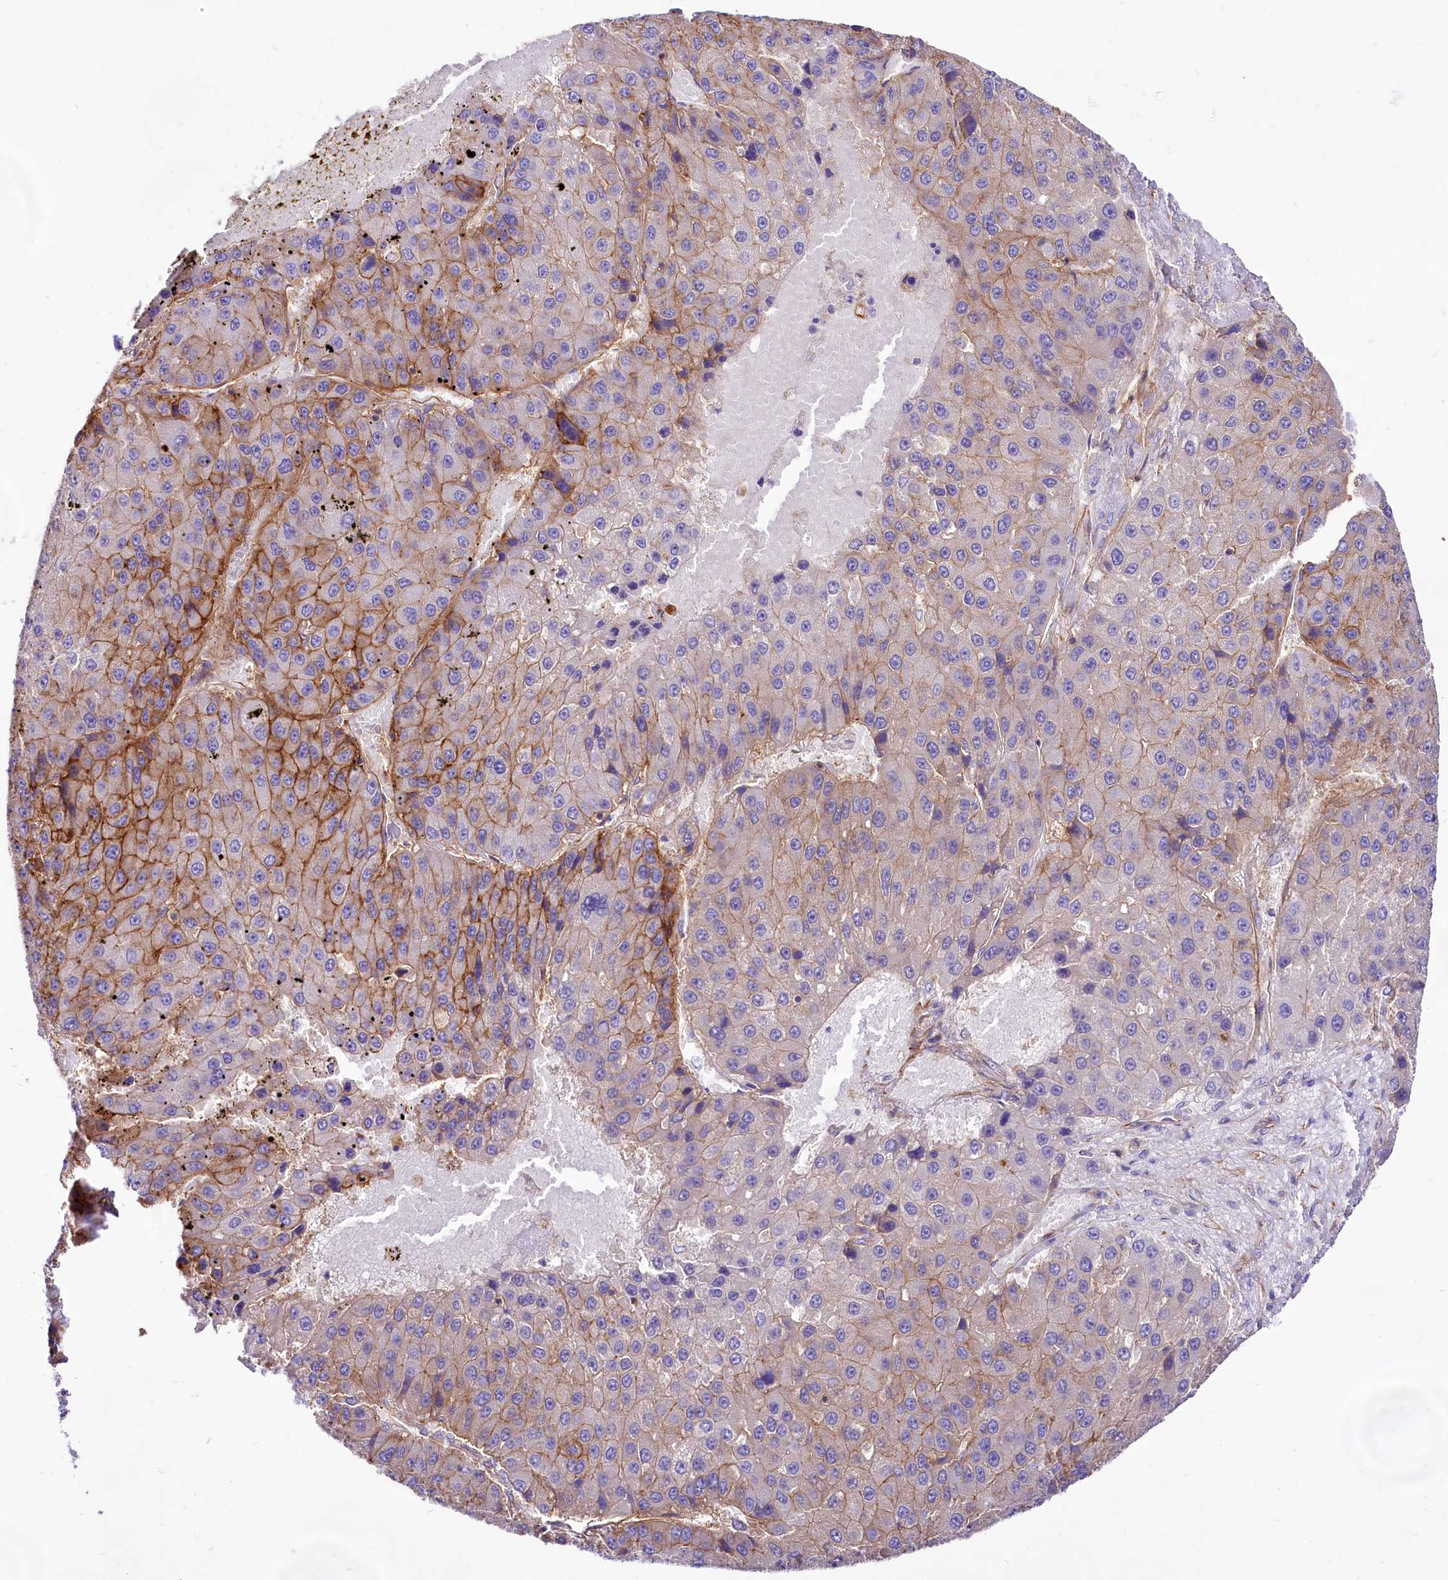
{"staining": {"intensity": "moderate", "quantity": "25%-75%", "location": "cytoplasmic/membranous"}, "tissue": "liver cancer", "cell_type": "Tumor cells", "image_type": "cancer", "snomed": [{"axis": "morphology", "description": "Carcinoma, Hepatocellular, NOS"}, {"axis": "topography", "description": "Liver"}], "caption": "A photomicrograph of liver hepatocellular carcinoma stained for a protein shows moderate cytoplasmic/membranous brown staining in tumor cells. The staining was performed using DAB, with brown indicating positive protein expression. Nuclei are stained blue with hematoxylin.", "gene": "CD99", "patient": {"sex": "female", "age": 73}}